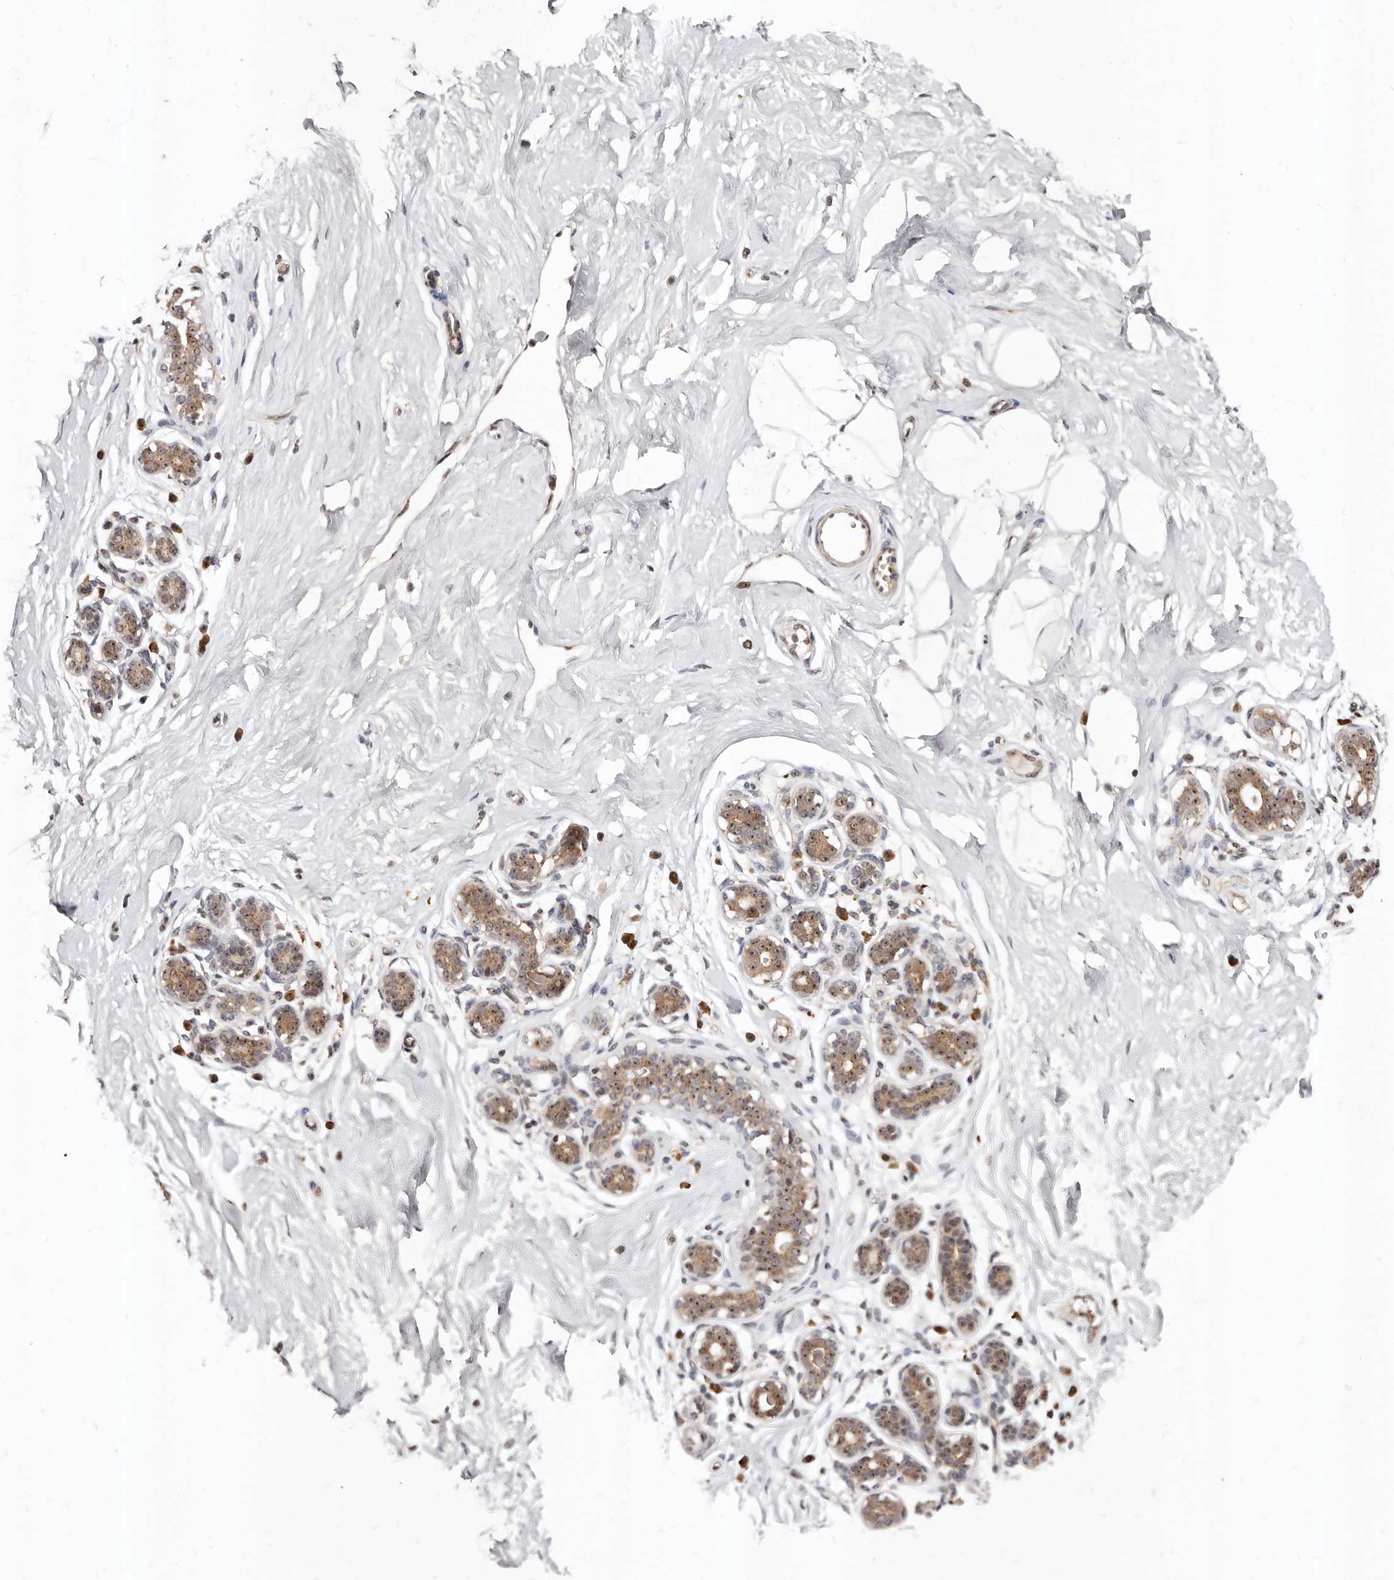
{"staining": {"intensity": "negative", "quantity": "none", "location": "none"}, "tissue": "breast", "cell_type": "Adipocytes", "image_type": "normal", "snomed": [{"axis": "morphology", "description": "Normal tissue, NOS"}, {"axis": "morphology", "description": "Adenoma, NOS"}, {"axis": "topography", "description": "Breast"}], "caption": "Adipocytes show no significant staining in benign breast. (DAB IHC visualized using brightfield microscopy, high magnification).", "gene": "APOL6", "patient": {"sex": "female", "age": 23}}